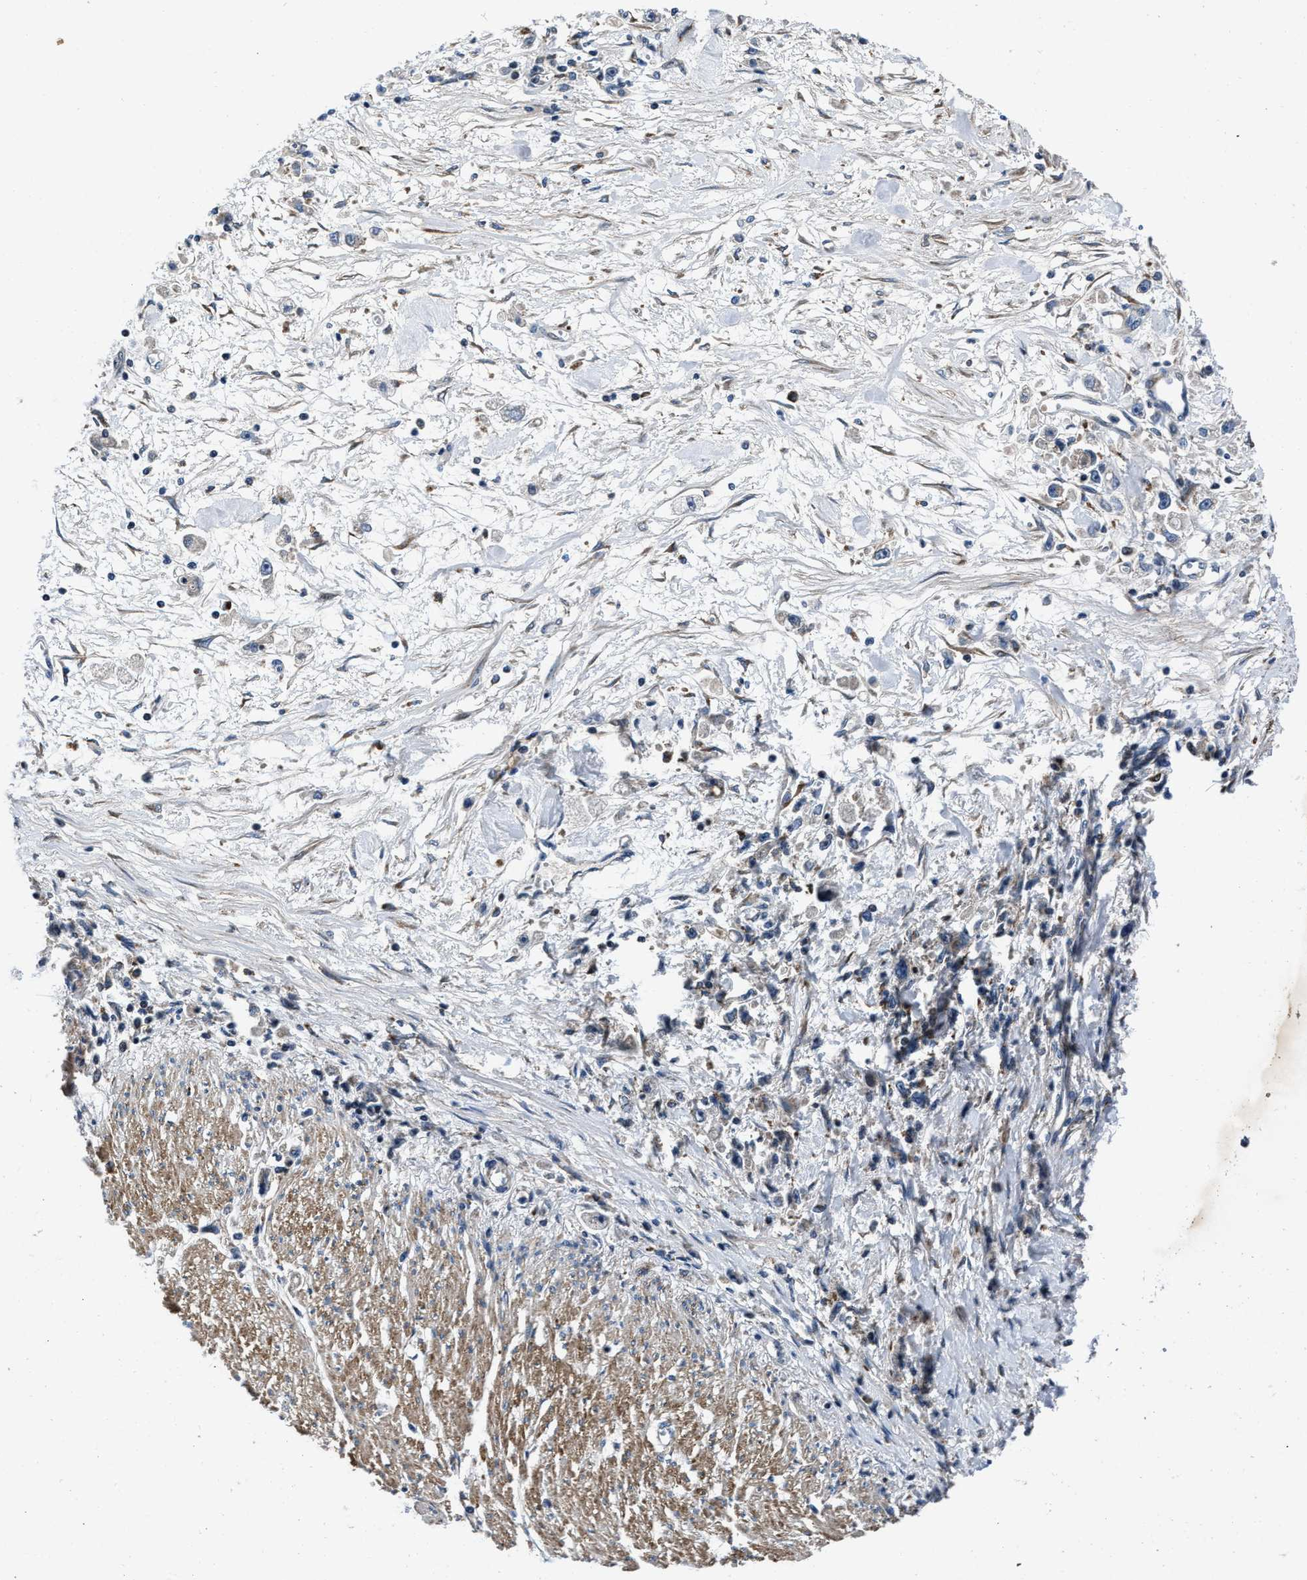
{"staining": {"intensity": "negative", "quantity": "none", "location": "none"}, "tissue": "stomach cancer", "cell_type": "Tumor cells", "image_type": "cancer", "snomed": [{"axis": "morphology", "description": "Adenocarcinoma, NOS"}, {"axis": "topography", "description": "Stomach"}], "caption": "High magnification brightfield microscopy of stomach cancer stained with DAB (brown) and counterstained with hematoxylin (blue): tumor cells show no significant expression.", "gene": "C2orf66", "patient": {"sex": "female", "age": 59}}